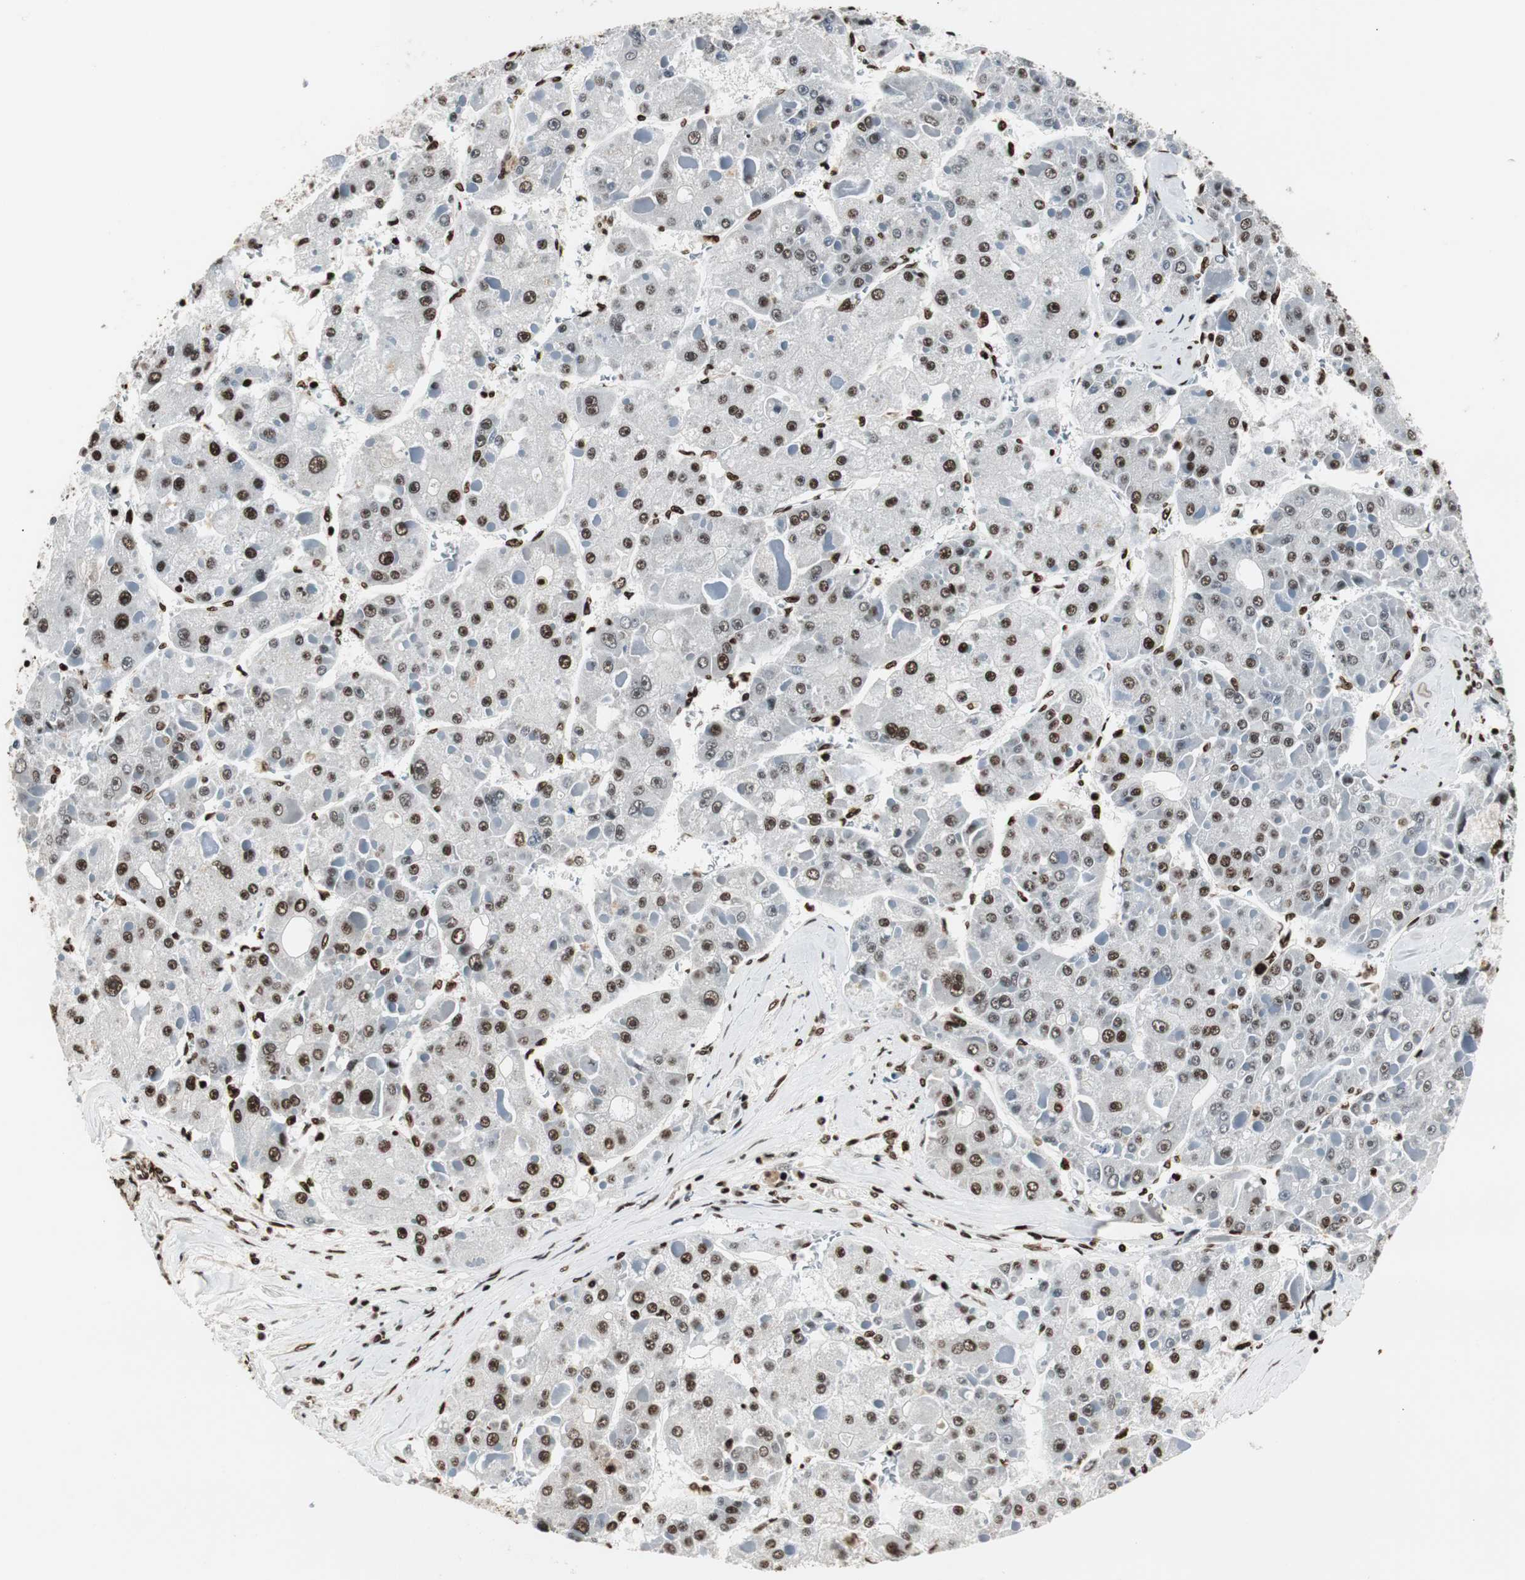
{"staining": {"intensity": "strong", "quantity": ">75%", "location": "nuclear"}, "tissue": "liver cancer", "cell_type": "Tumor cells", "image_type": "cancer", "snomed": [{"axis": "morphology", "description": "Carcinoma, Hepatocellular, NOS"}, {"axis": "topography", "description": "Liver"}], "caption": "A brown stain labels strong nuclear positivity of a protein in liver hepatocellular carcinoma tumor cells.", "gene": "MTA2", "patient": {"sex": "female", "age": 73}}